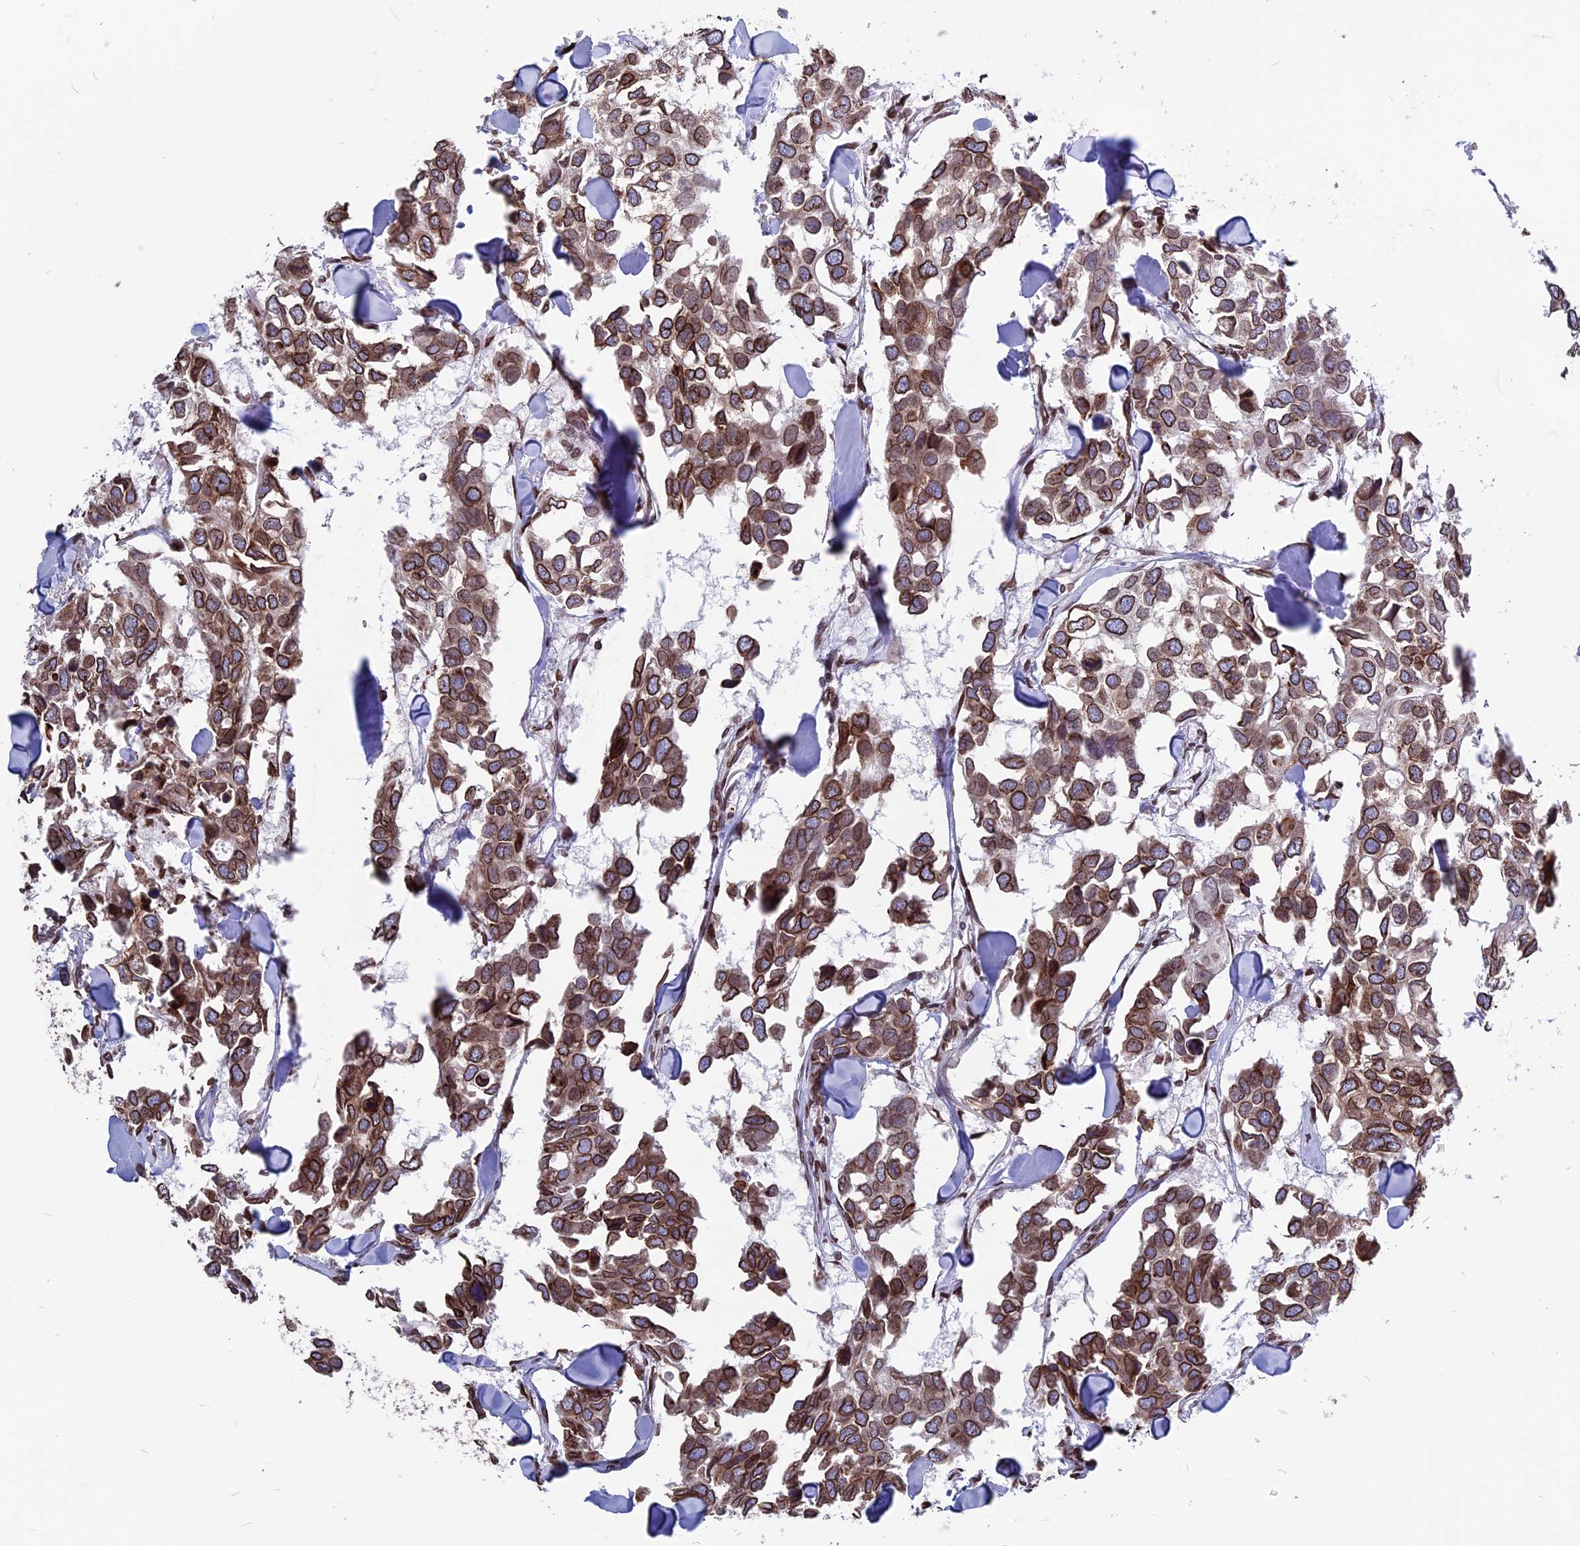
{"staining": {"intensity": "strong", "quantity": ">75%", "location": "cytoplasmic/membranous,nuclear"}, "tissue": "breast cancer", "cell_type": "Tumor cells", "image_type": "cancer", "snomed": [{"axis": "morphology", "description": "Duct carcinoma"}, {"axis": "topography", "description": "Breast"}], "caption": "About >75% of tumor cells in breast cancer (intraductal carcinoma) reveal strong cytoplasmic/membranous and nuclear protein staining as visualized by brown immunohistochemical staining.", "gene": "PTCHD4", "patient": {"sex": "female", "age": 83}}